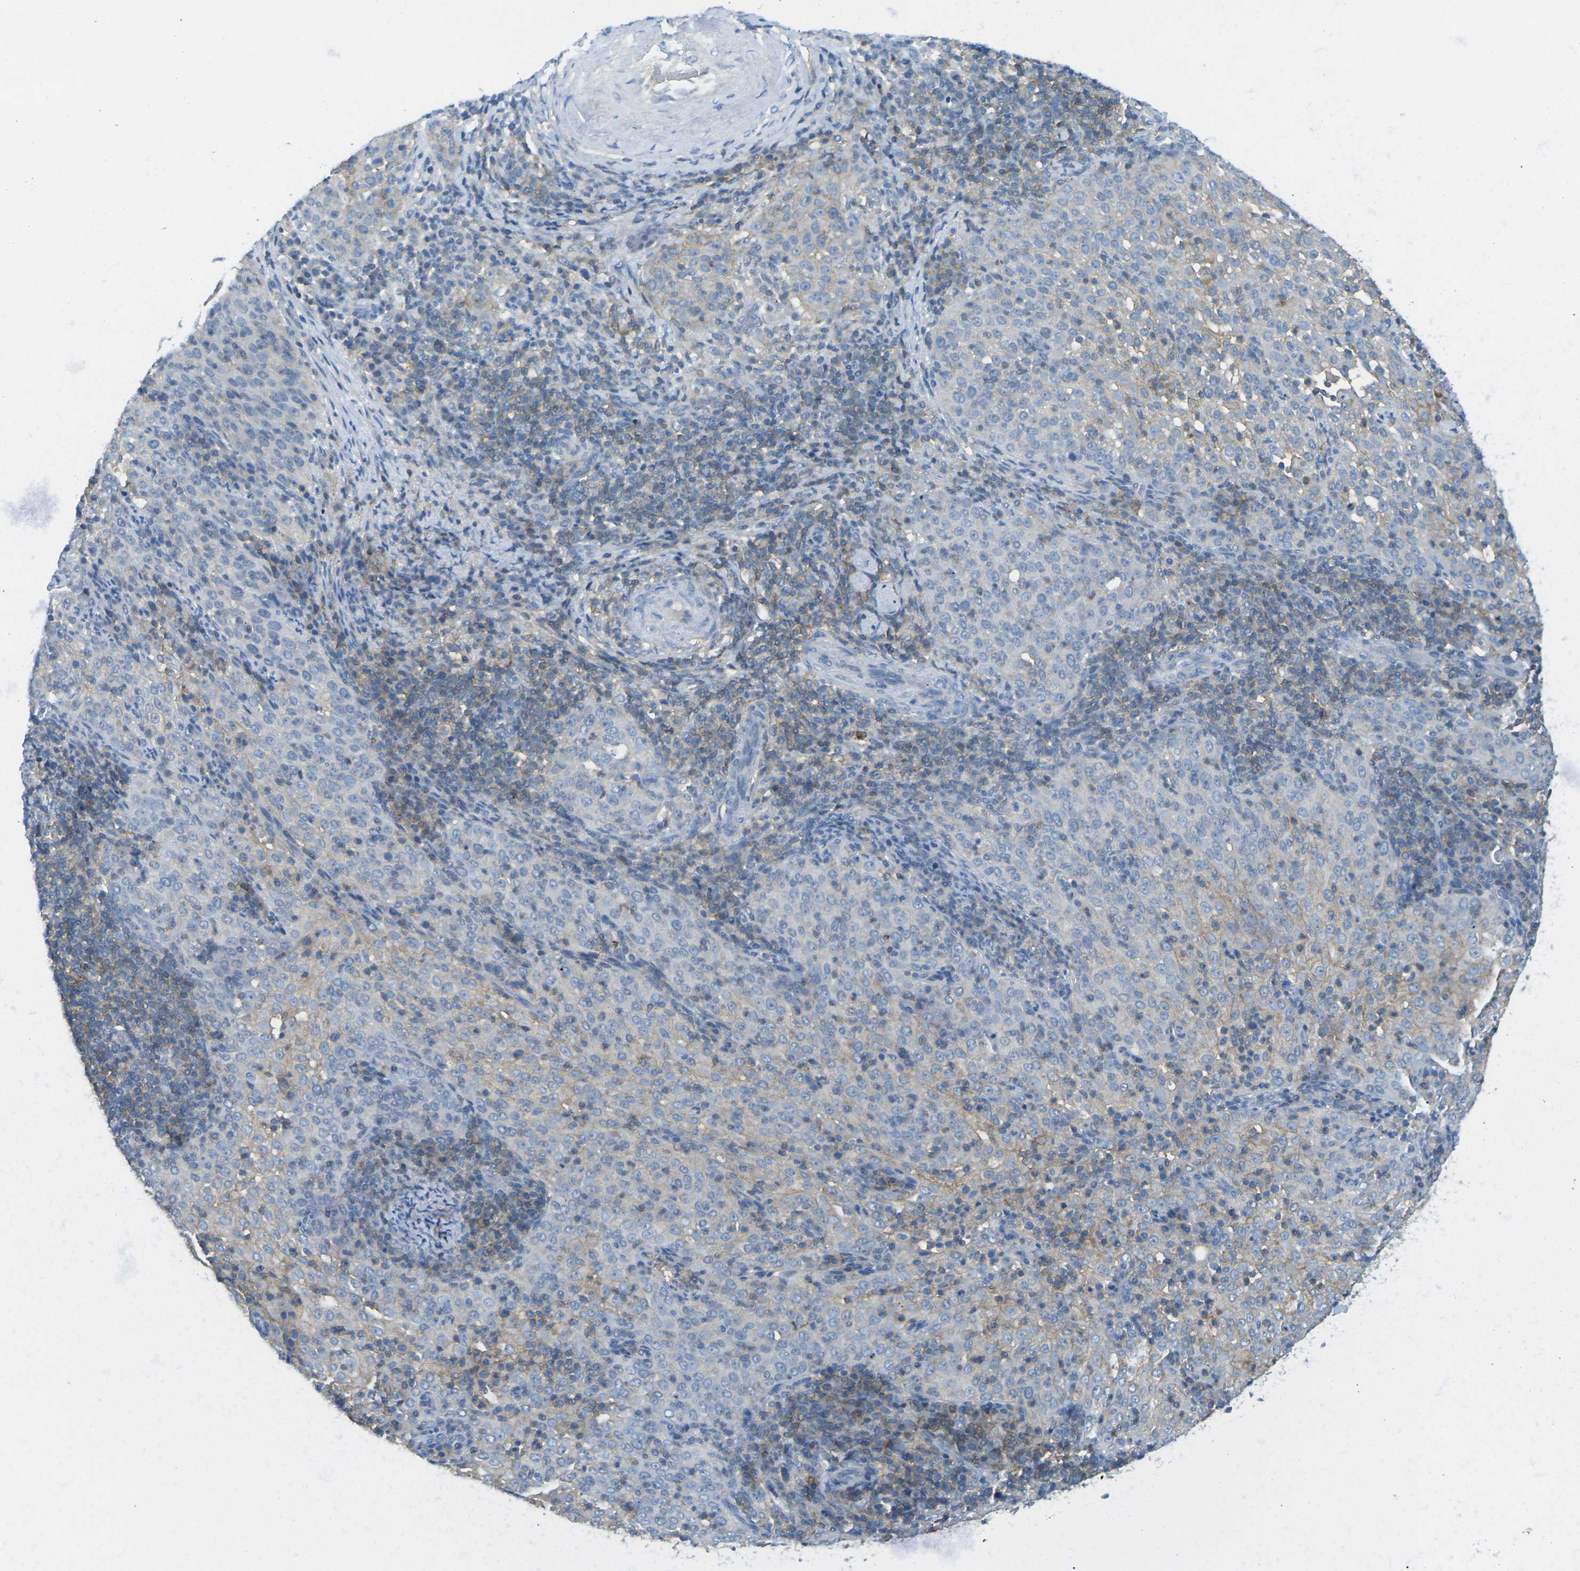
{"staining": {"intensity": "negative", "quantity": "none", "location": "none"}, "tissue": "cervical cancer", "cell_type": "Tumor cells", "image_type": "cancer", "snomed": [{"axis": "morphology", "description": "Squamous cell carcinoma, NOS"}, {"axis": "topography", "description": "Cervix"}], "caption": "A high-resolution micrograph shows immunohistochemistry staining of squamous cell carcinoma (cervical), which demonstrates no significant expression in tumor cells.", "gene": "CD47", "patient": {"sex": "female", "age": 51}}